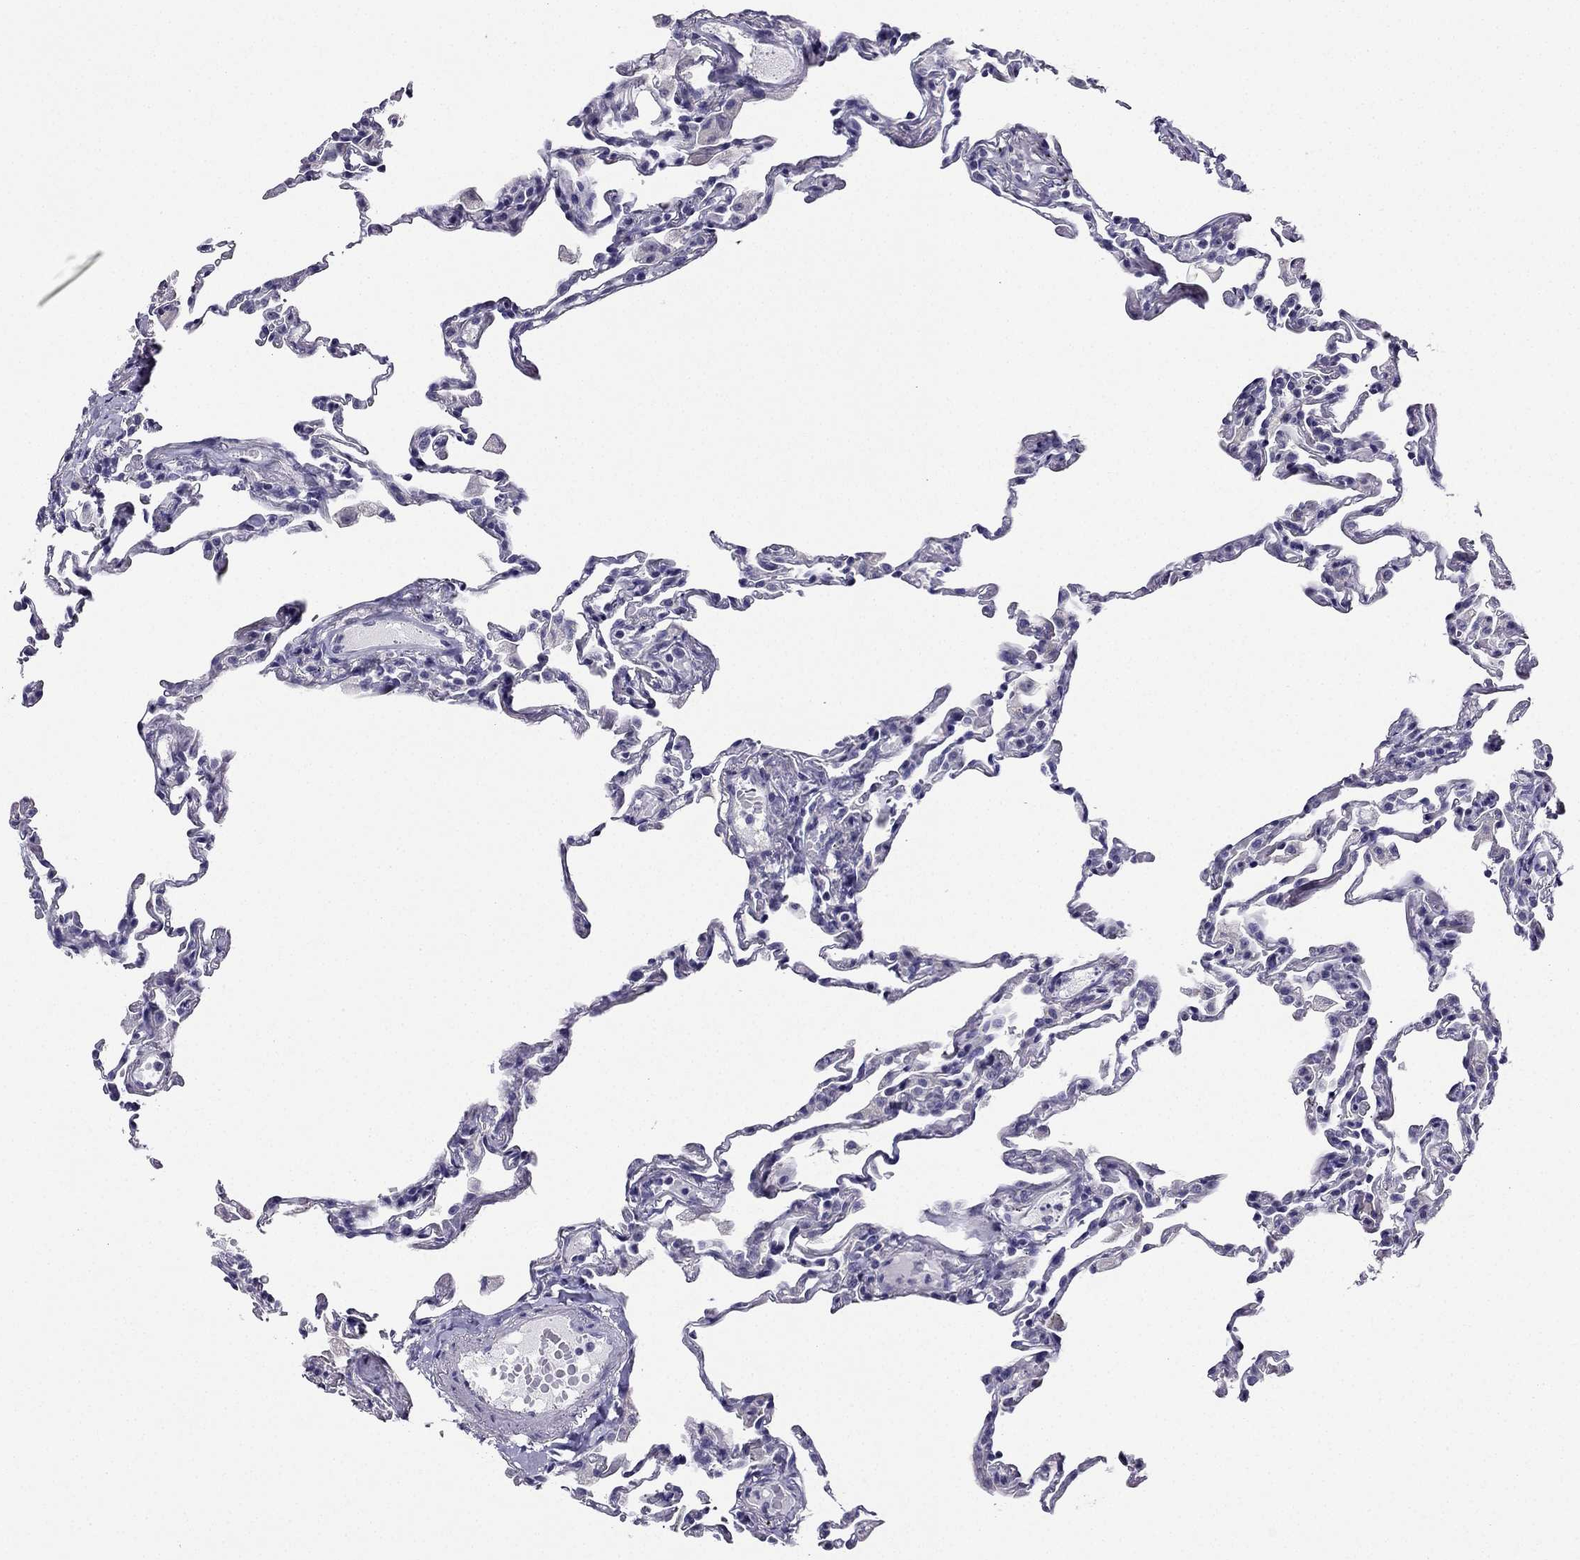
{"staining": {"intensity": "negative", "quantity": "none", "location": "none"}, "tissue": "lung", "cell_type": "Alveolar cells", "image_type": "normal", "snomed": [{"axis": "morphology", "description": "Normal tissue, NOS"}, {"axis": "topography", "description": "Lung"}], "caption": "Alveolar cells show no significant protein expression in benign lung. (DAB immunohistochemistry (IHC) with hematoxylin counter stain).", "gene": "KCNJ10", "patient": {"sex": "female", "age": 57}}